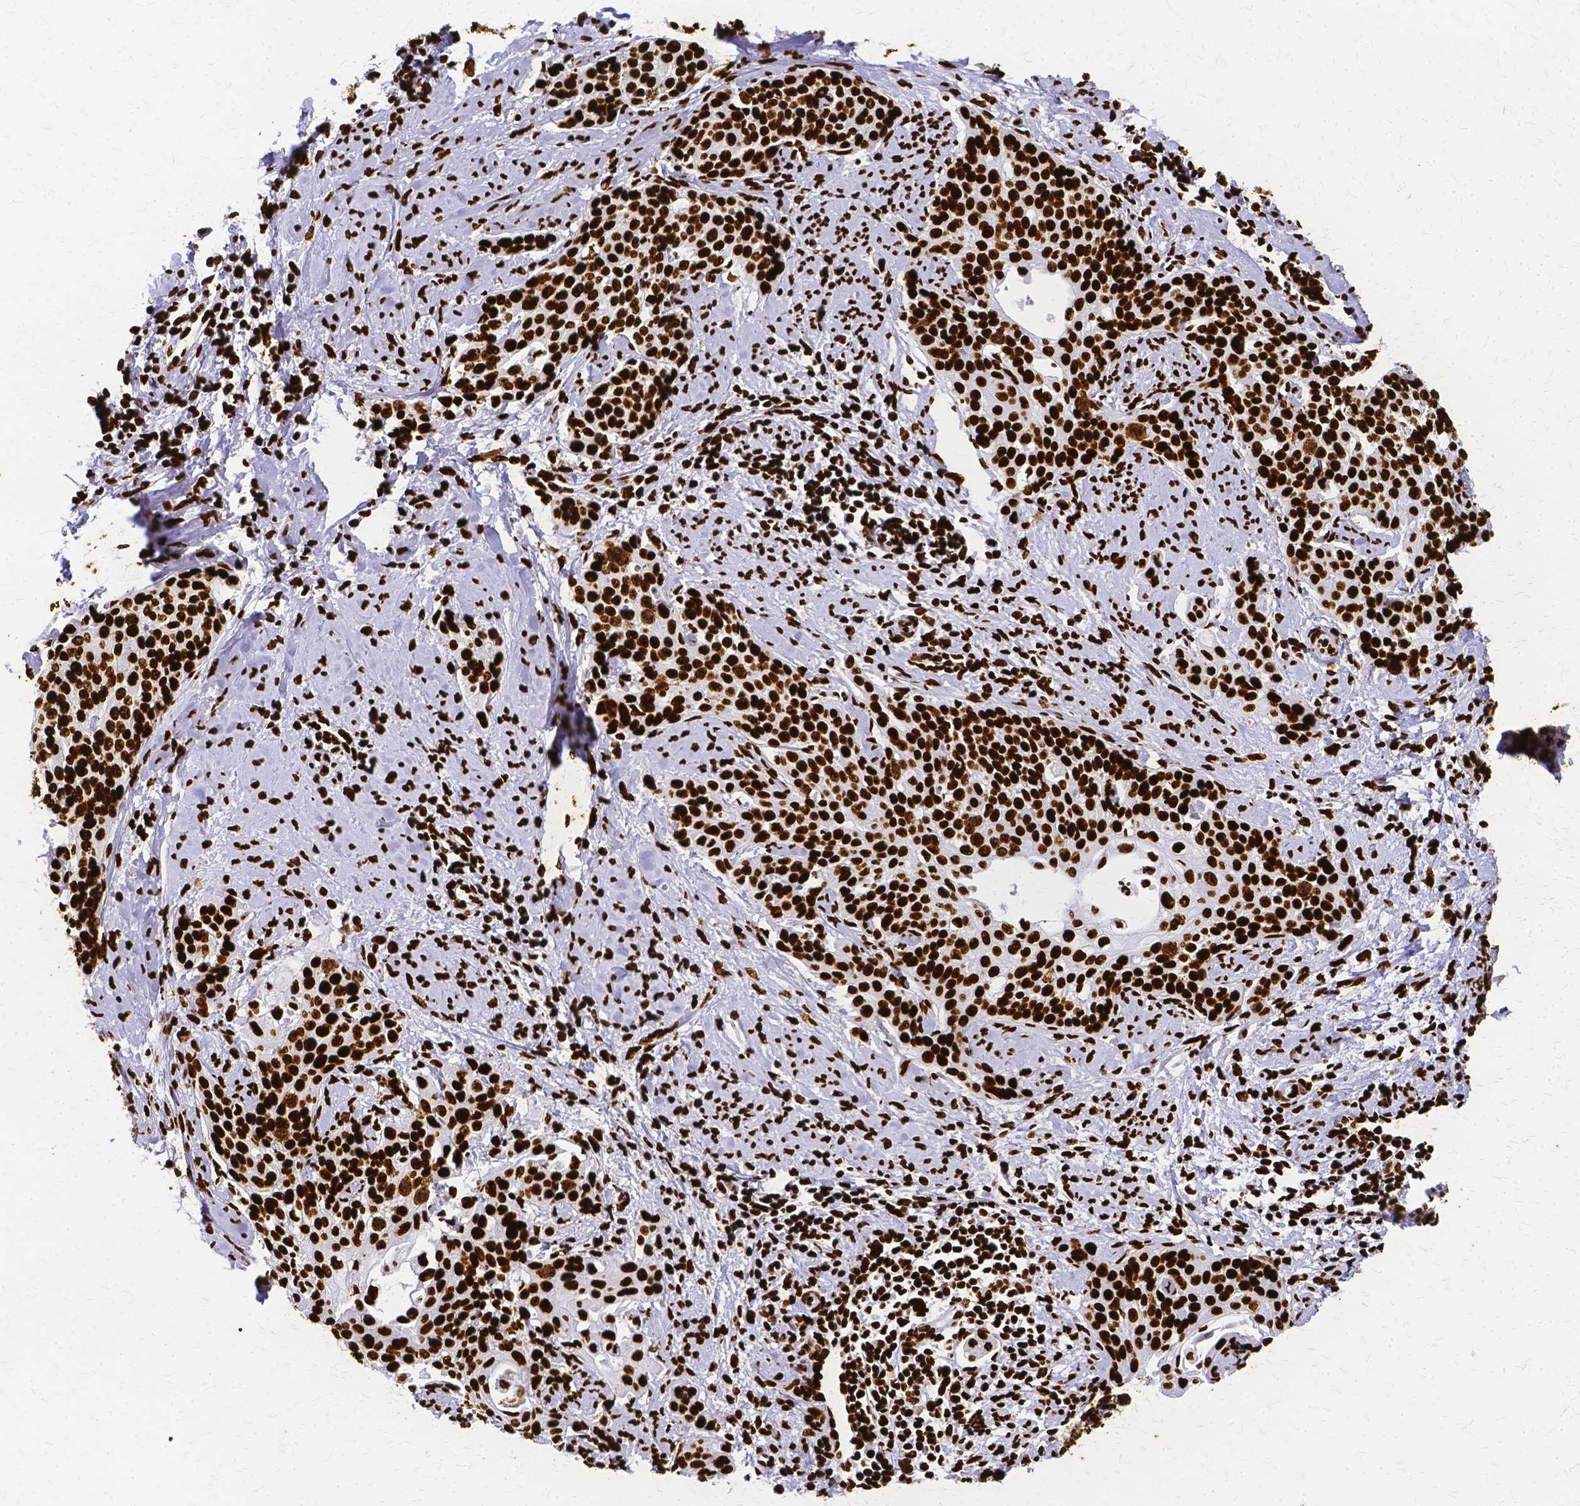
{"staining": {"intensity": "strong", "quantity": ">75%", "location": "nuclear"}, "tissue": "cervical cancer", "cell_type": "Tumor cells", "image_type": "cancer", "snomed": [{"axis": "morphology", "description": "Squamous cell carcinoma, NOS"}, {"axis": "topography", "description": "Cervix"}], "caption": "Immunohistochemical staining of squamous cell carcinoma (cervical) exhibits high levels of strong nuclear protein positivity in about >75% of tumor cells.", "gene": "SFPQ", "patient": {"sex": "female", "age": 44}}